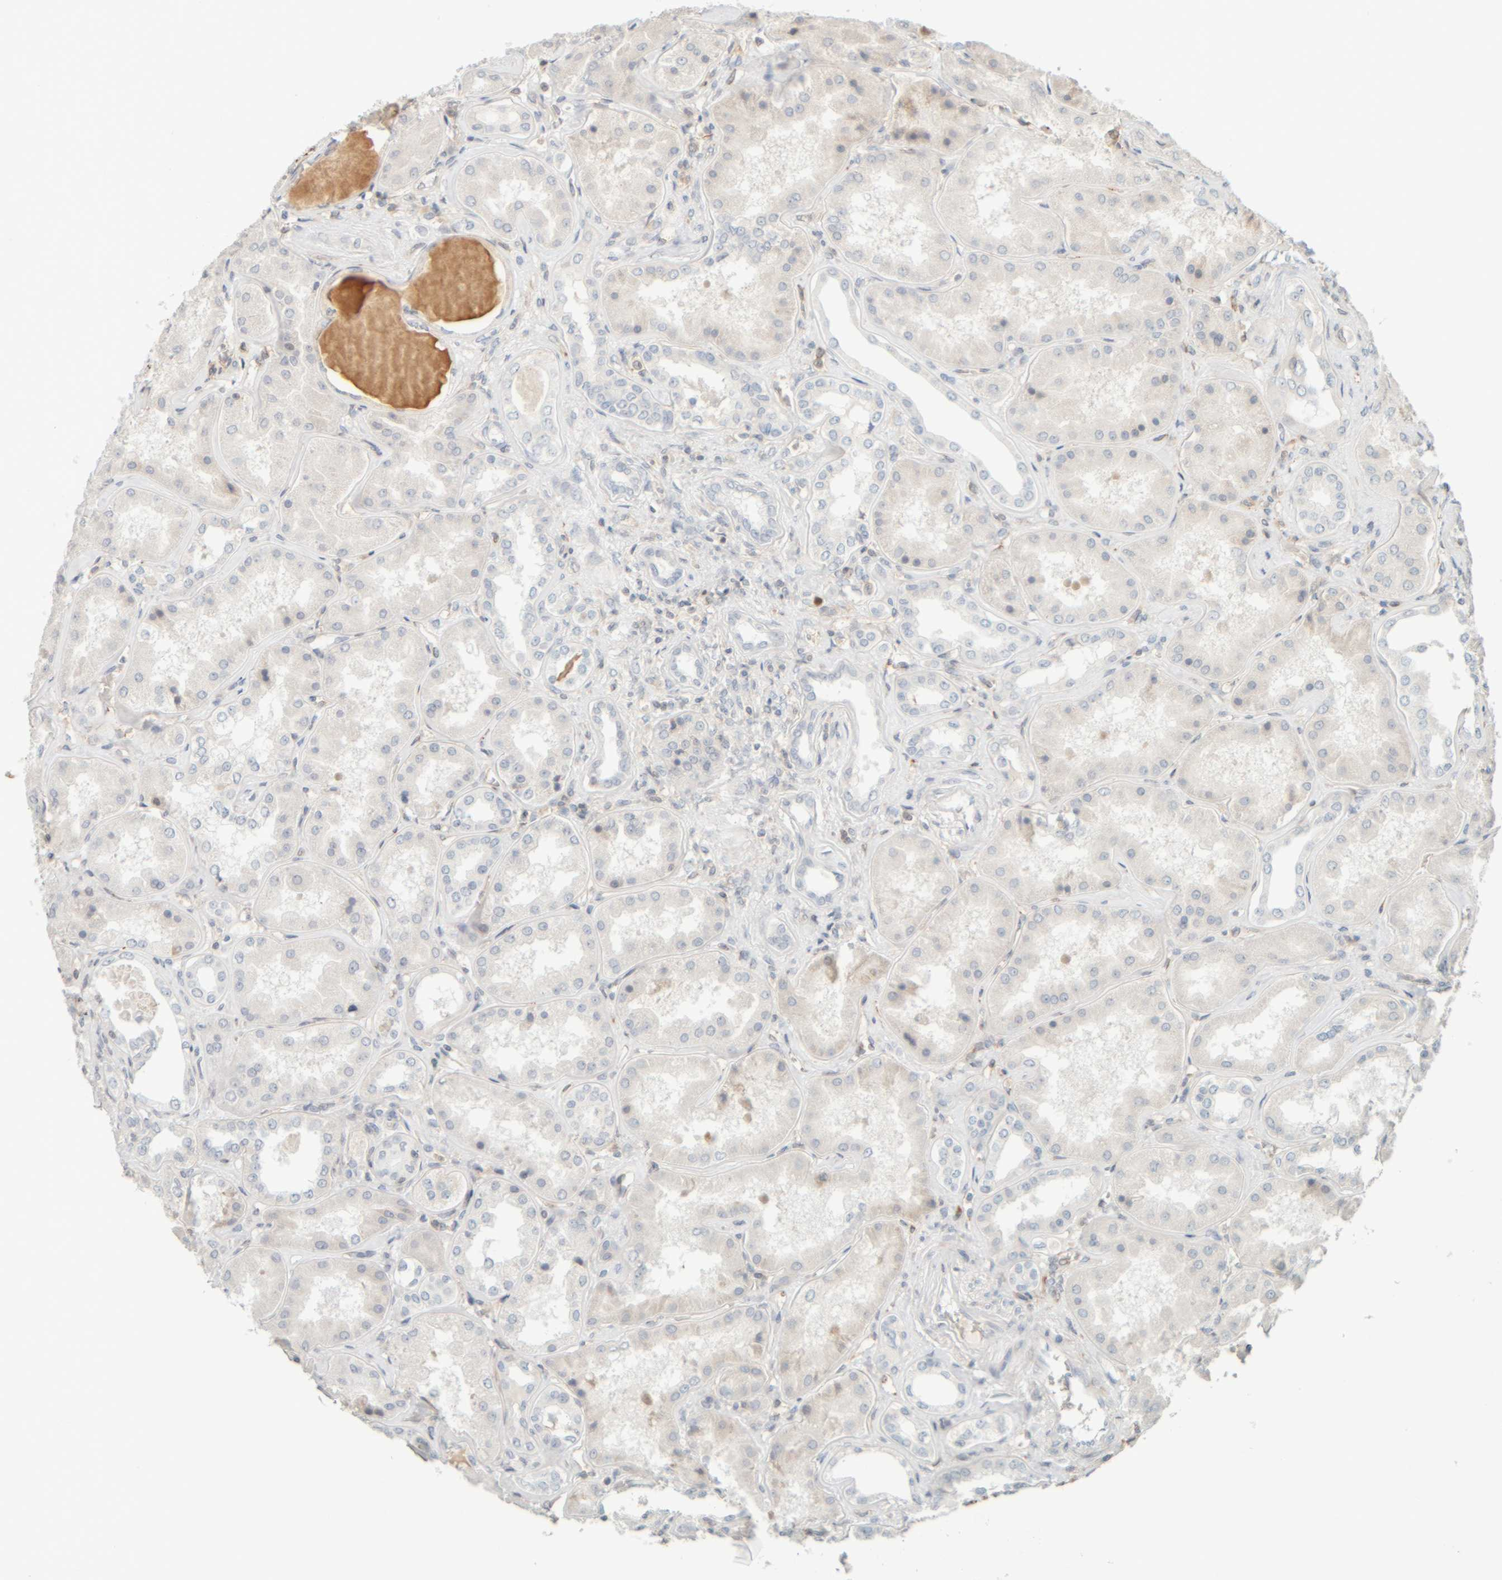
{"staining": {"intensity": "moderate", "quantity": "<25%", "location": "cytoplasmic/membranous"}, "tissue": "kidney", "cell_type": "Cells in glomeruli", "image_type": "normal", "snomed": [{"axis": "morphology", "description": "Normal tissue, NOS"}, {"axis": "topography", "description": "Kidney"}], "caption": "Protein staining displays moderate cytoplasmic/membranous expression in about <25% of cells in glomeruli in benign kidney.", "gene": "AARSD1", "patient": {"sex": "female", "age": 56}}